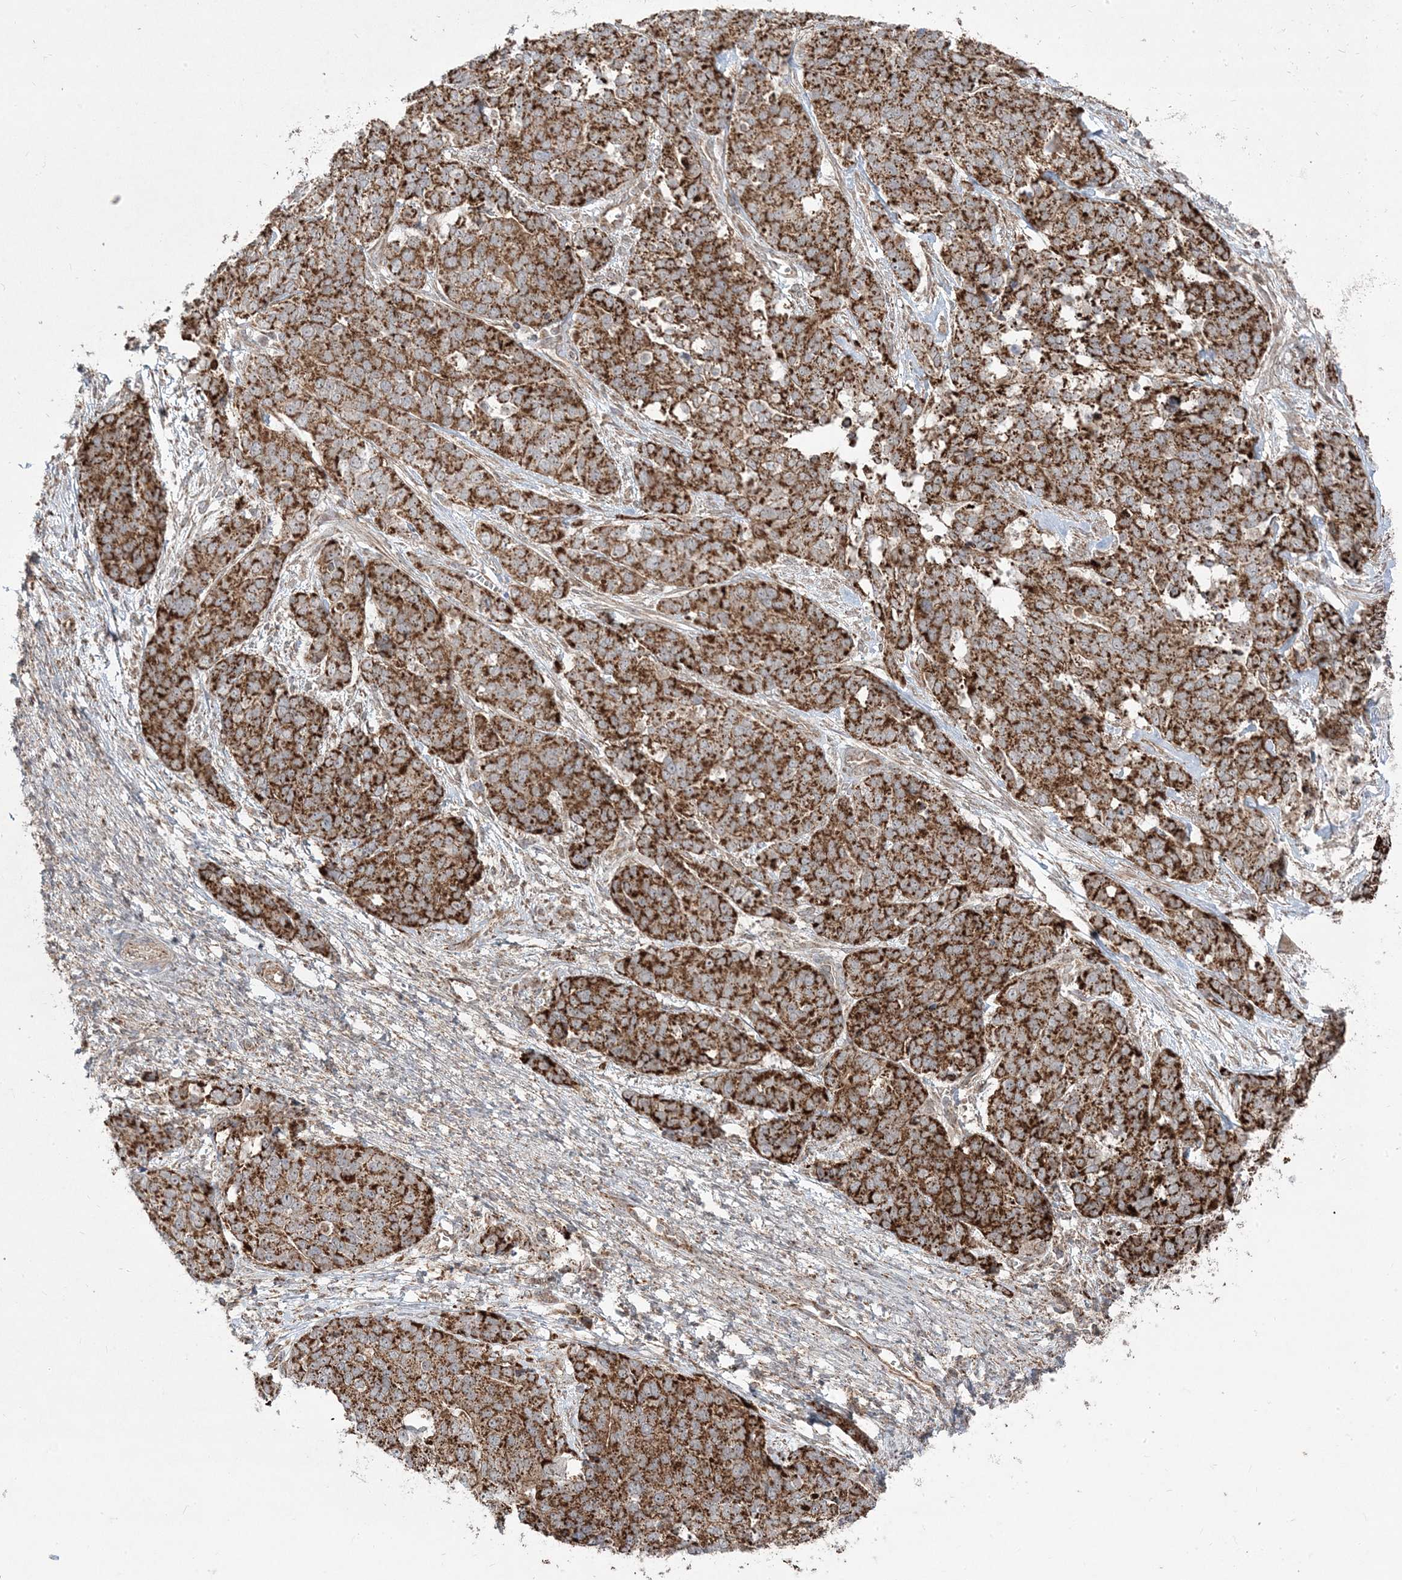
{"staining": {"intensity": "strong", "quantity": ">75%", "location": "cytoplasmic/membranous"}, "tissue": "ovarian cancer", "cell_type": "Tumor cells", "image_type": "cancer", "snomed": [{"axis": "morphology", "description": "Cystadenocarcinoma, serous, NOS"}, {"axis": "topography", "description": "Ovary"}], "caption": "This micrograph demonstrates ovarian cancer stained with IHC to label a protein in brown. The cytoplasmic/membranous of tumor cells show strong positivity for the protein. Nuclei are counter-stained blue.", "gene": "CLUAP1", "patient": {"sex": "female", "age": 44}}